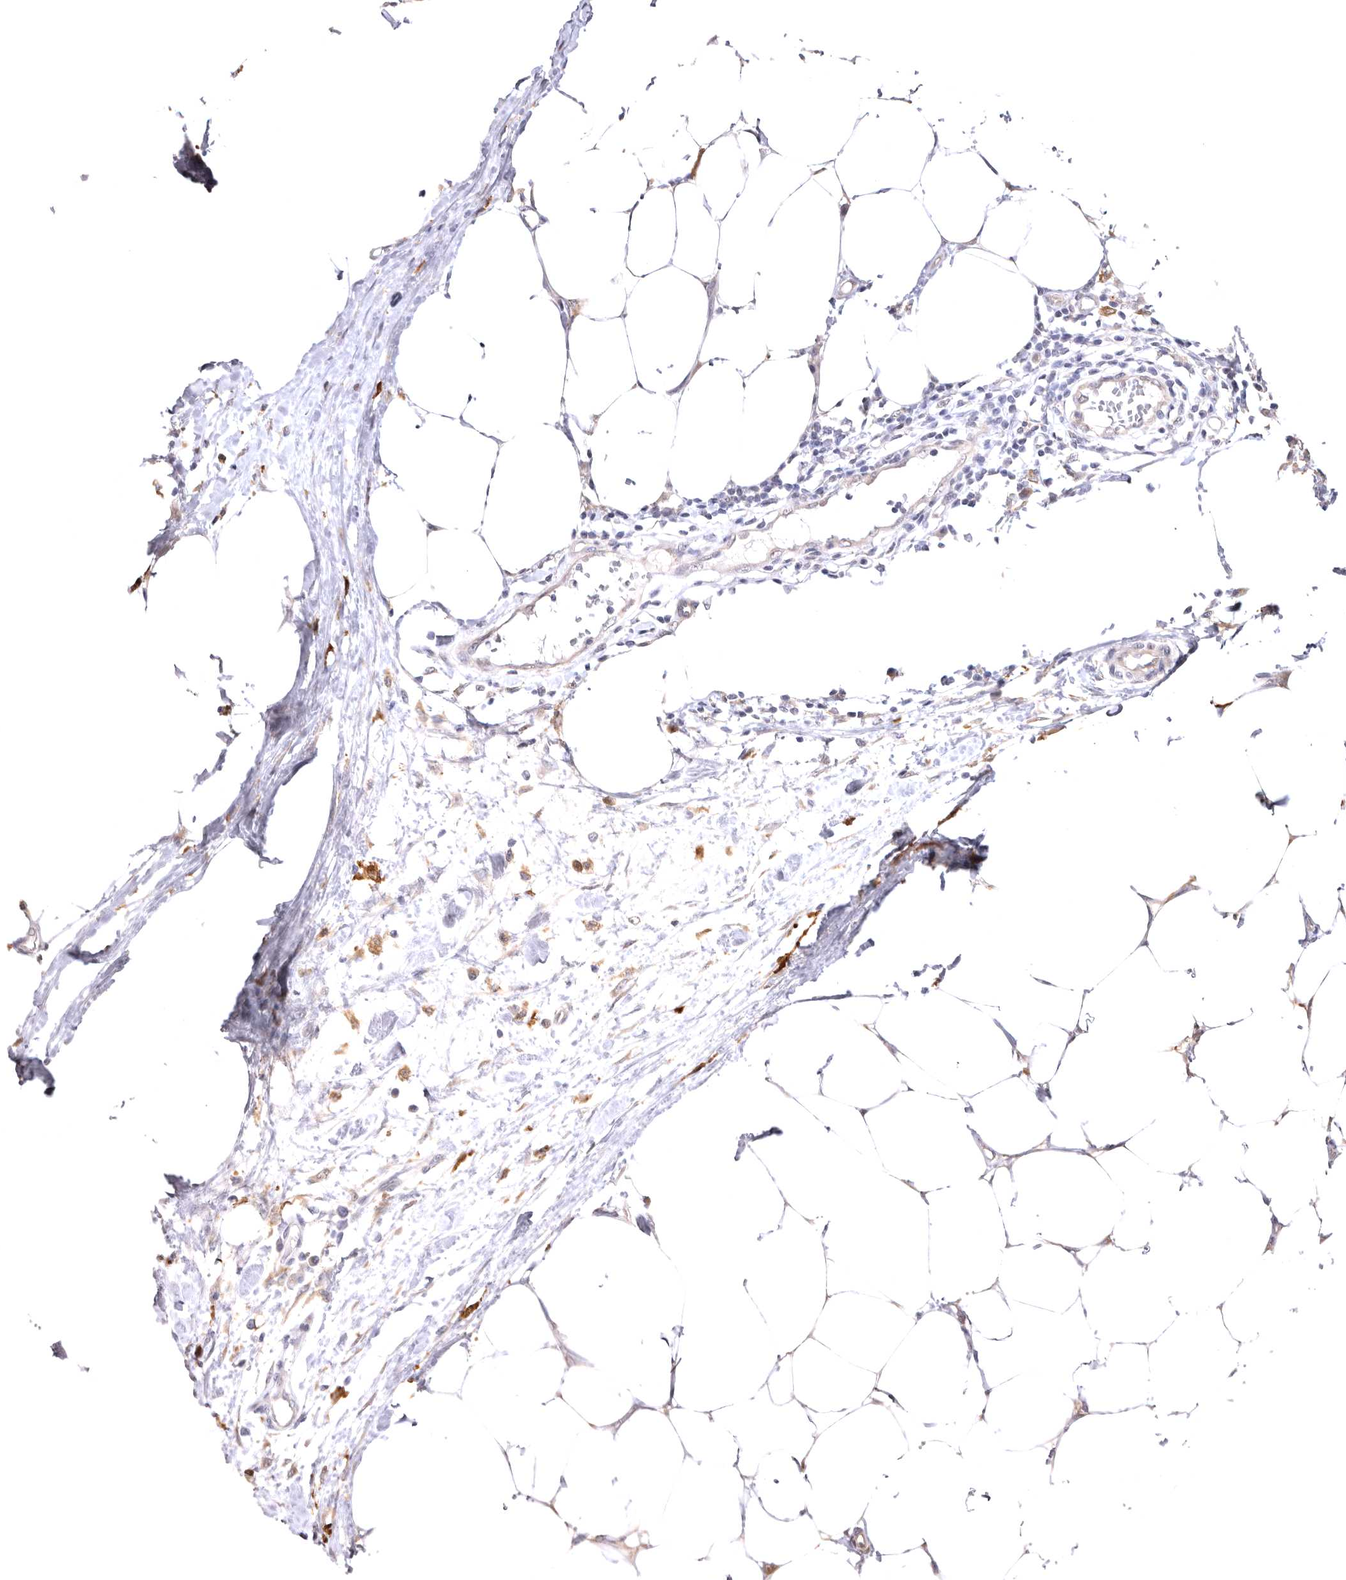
{"staining": {"intensity": "moderate", "quantity": "<25%", "location": "cytoplasmic/membranous"}, "tissue": "lymph node", "cell_type": "Germinal center cells", "image_type": "normal", "snomed": [{"axis": "morphology", "description": "Normal tissue, NOS"}, {"axis": "morphology", "description": "Malignant melanoma, Metastatic site"}, {"axis": "topography", "description": "Lymph node"}], "caption": "An image of human lymph node stained for a protein demonstrates moderate cytoplasmic/membranous brown staining in germinal center cells. The staining is performed using DAB (3,3'-diaminobenzidine) brown chromogen to label protein expression. The nuclei are counter-stained blue using hematoxylin.", "gene": "VPS45", "patient": {"sex": "male", "age": 41}}